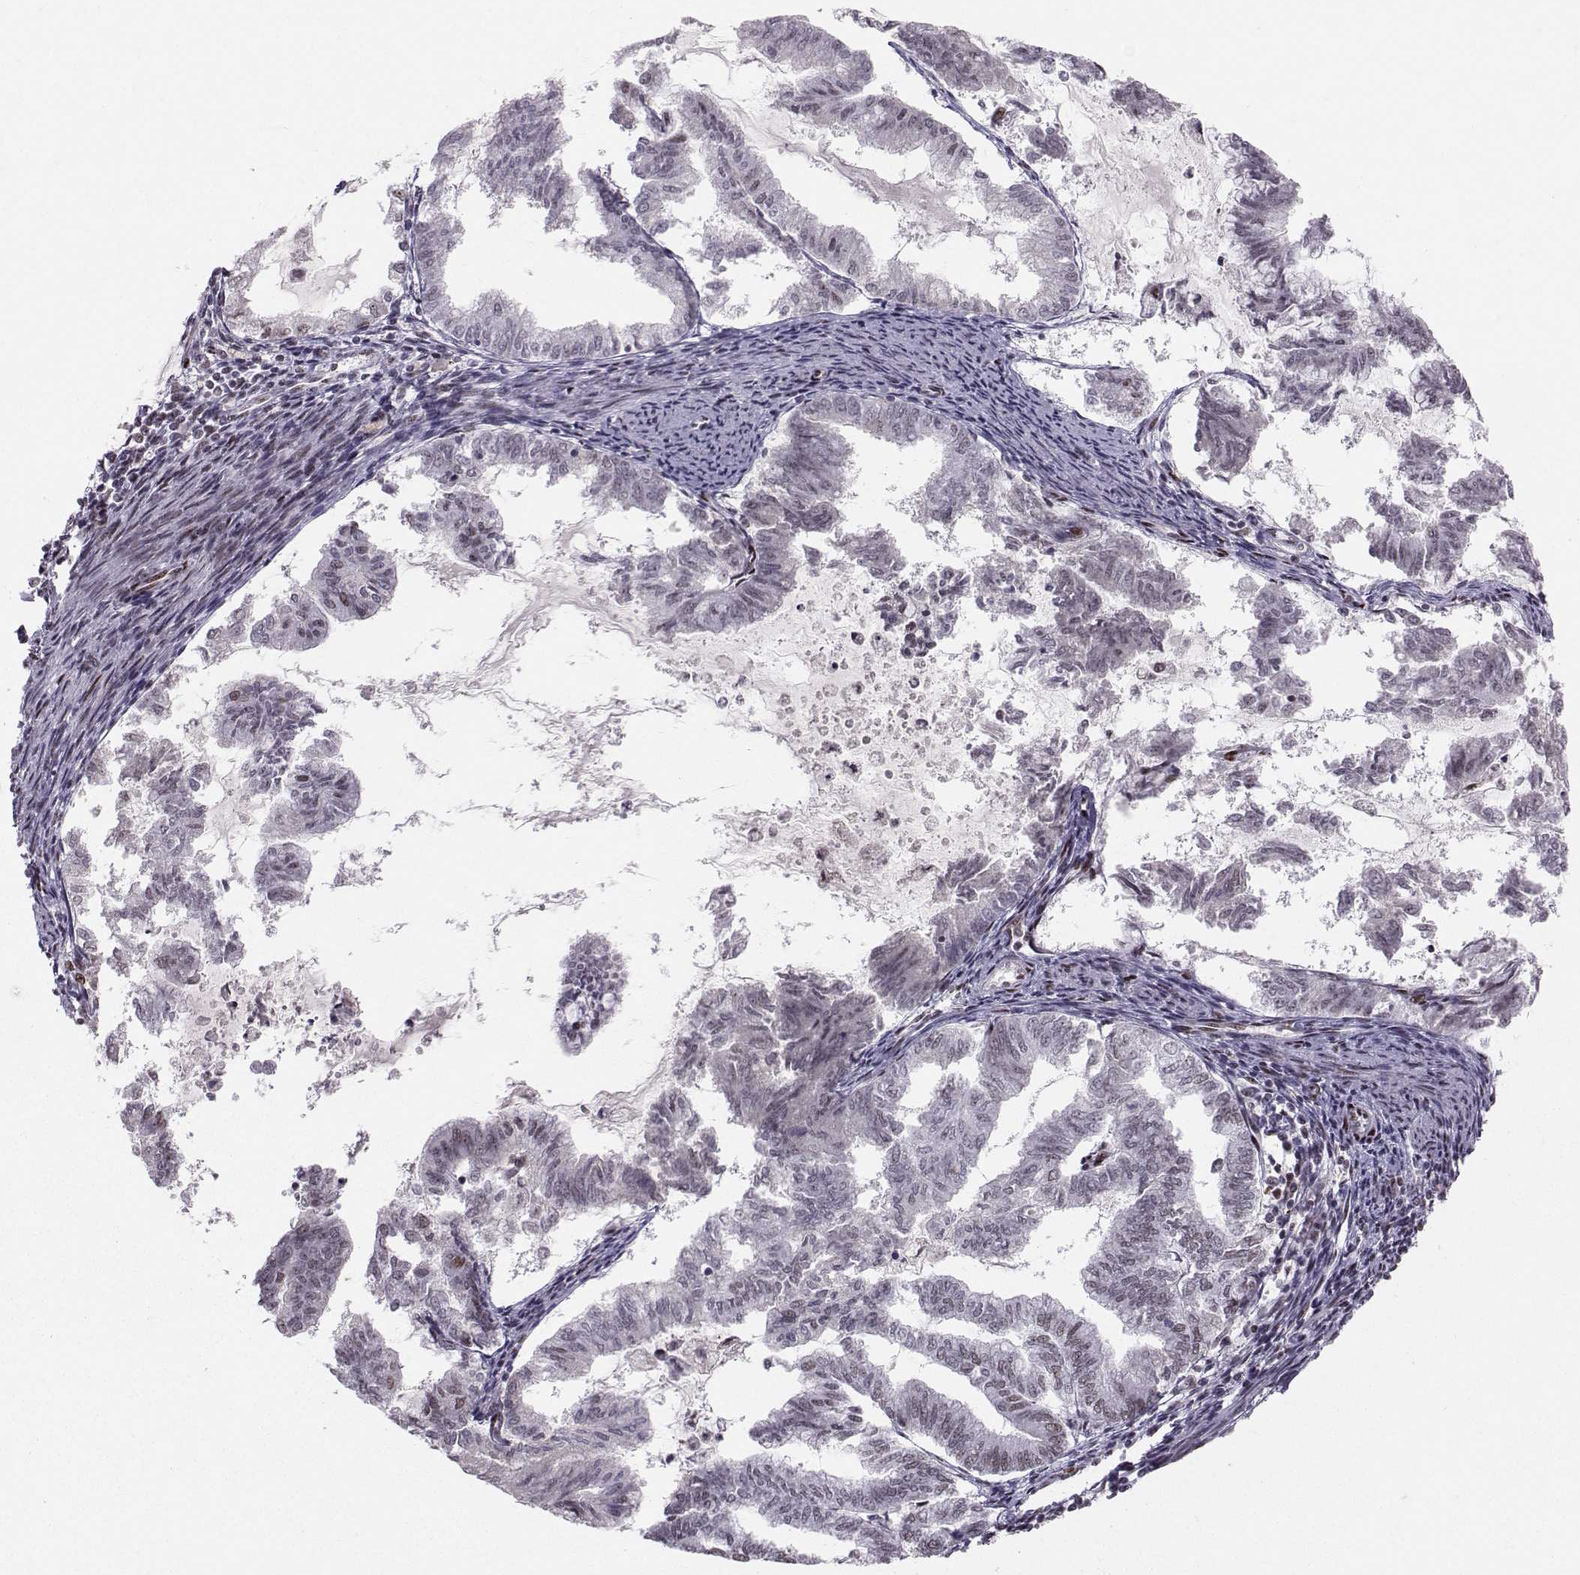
{"staining": {"intensity": "moderate", "quantity": "25%-75%", "location": "nuclear"}, "tissue": "endometrial cancer", "cell_type": "Tumor cells", "image_type": "cancer", "snomed": [{"axis": "morphology", "description": "Adenocarcinoma, NOS"}, {"axis": "topography", "description": "Endometrium"}], "caption": "A histopathology image of human endometrial cancer (adenocarcinoma) stained for a protein displays moderate nuclear brown staining in tumor cells.", "gene": "SNAPC2", "patient": {"sex": "female", "age": 79}}